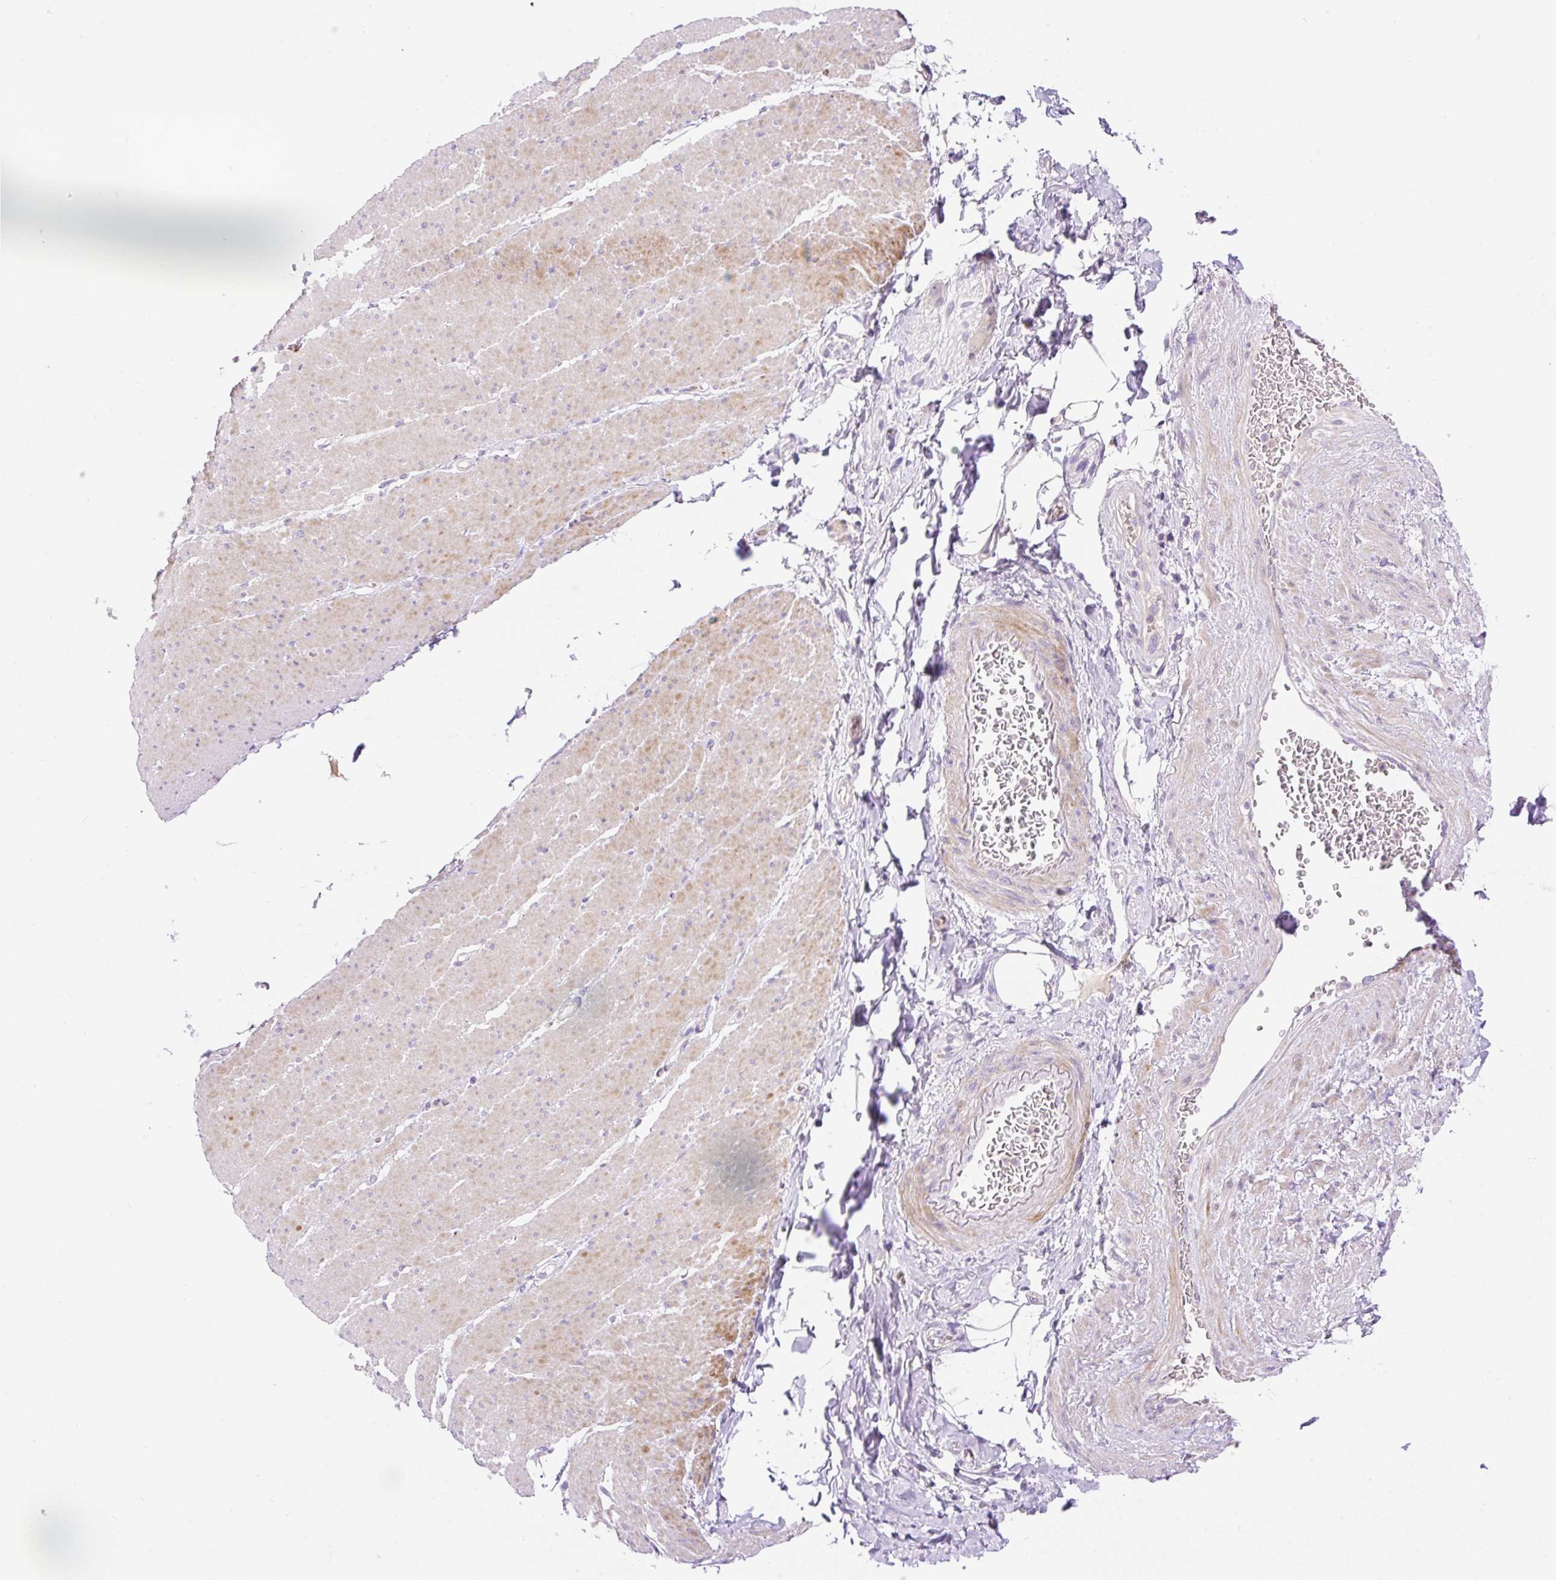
{"staining": {"intensity": "moderate", "quantity": "25%-75%", "location": "cytoplasmic/membranous"}, "tissue": "smooth muscle", "cell_type": "Smooth muscle cells", "image_type": "normal", "snomed": [{"axis": "morphology", "description": "Normal tissue, NOS"}, {"axis": "topography", "description": "Smooth muscle"}, {"axis": "topography", "description": "Rectum"}], "caption": "Moderate cytoplasmic/membranous expression for a protein is present in about 25%-75% of smooth muscle cells of normal smooth muscle using immunohistochemistry.", "gene": "LHFPL5", "patient": {"sex": "male", "age": 53}}